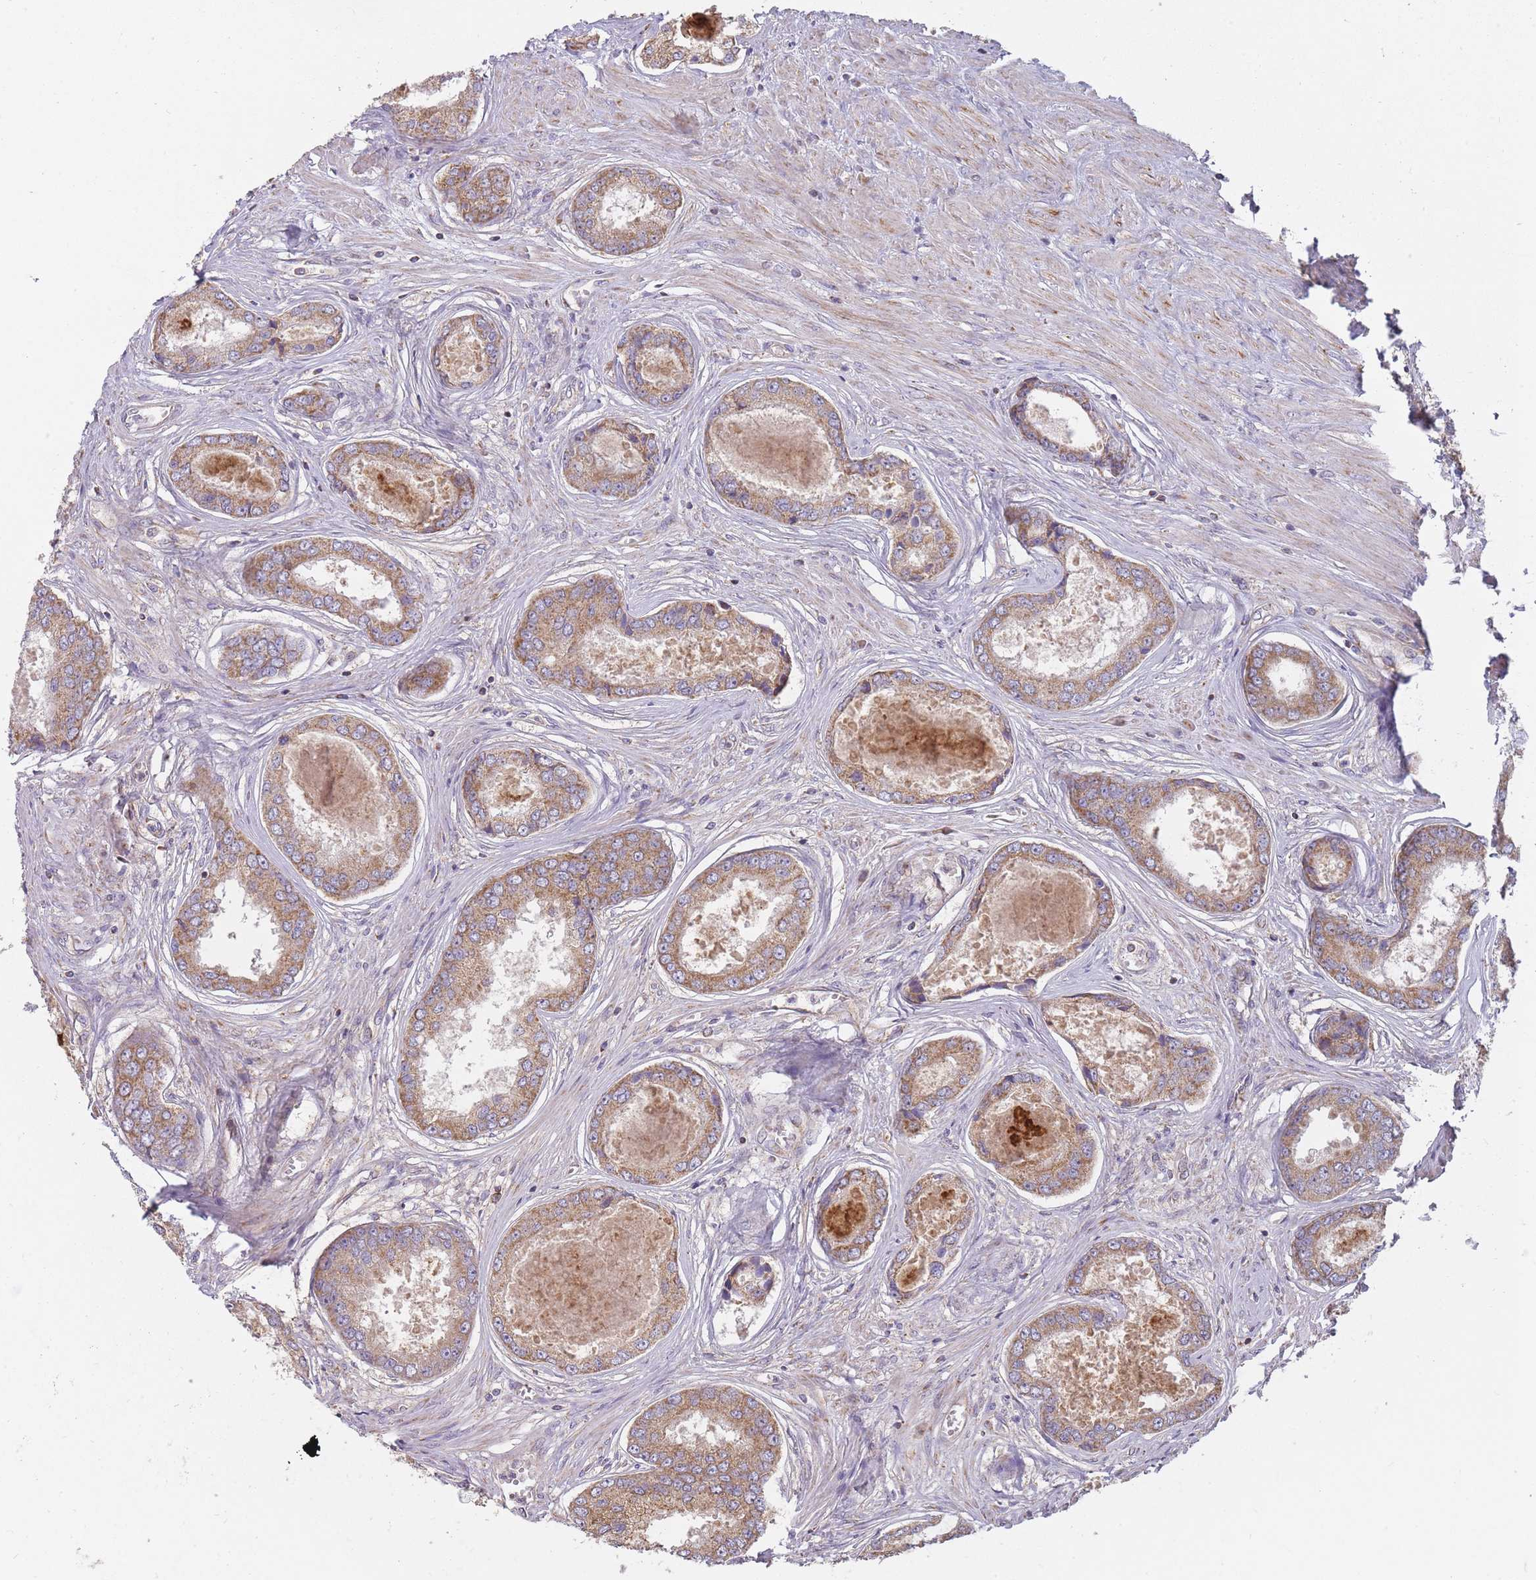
{"staining": {"intensity": "moderate", "quantity": ">75%", "location": "cytoplasmic/membranous"}, "tissue": "prostate cancer", "cell_type": "Tumor cells", "image_type": "cancer", "snomed": [{"axis": "morphology", "description": "Adenocarcinoma, Low grade"}, {"axis": "topography", "description": "Prostate"}], "caption": "IHC histopathology image of human prostate adenocarcinoma (low-grade) stained for a protein (brown), which displays medium levels of moderate cytoplasmic/membranous expression in approximately >75% of tumor cells.", "gene": "NDUFA9", "patient": {"sex": "male", "age": 68}}